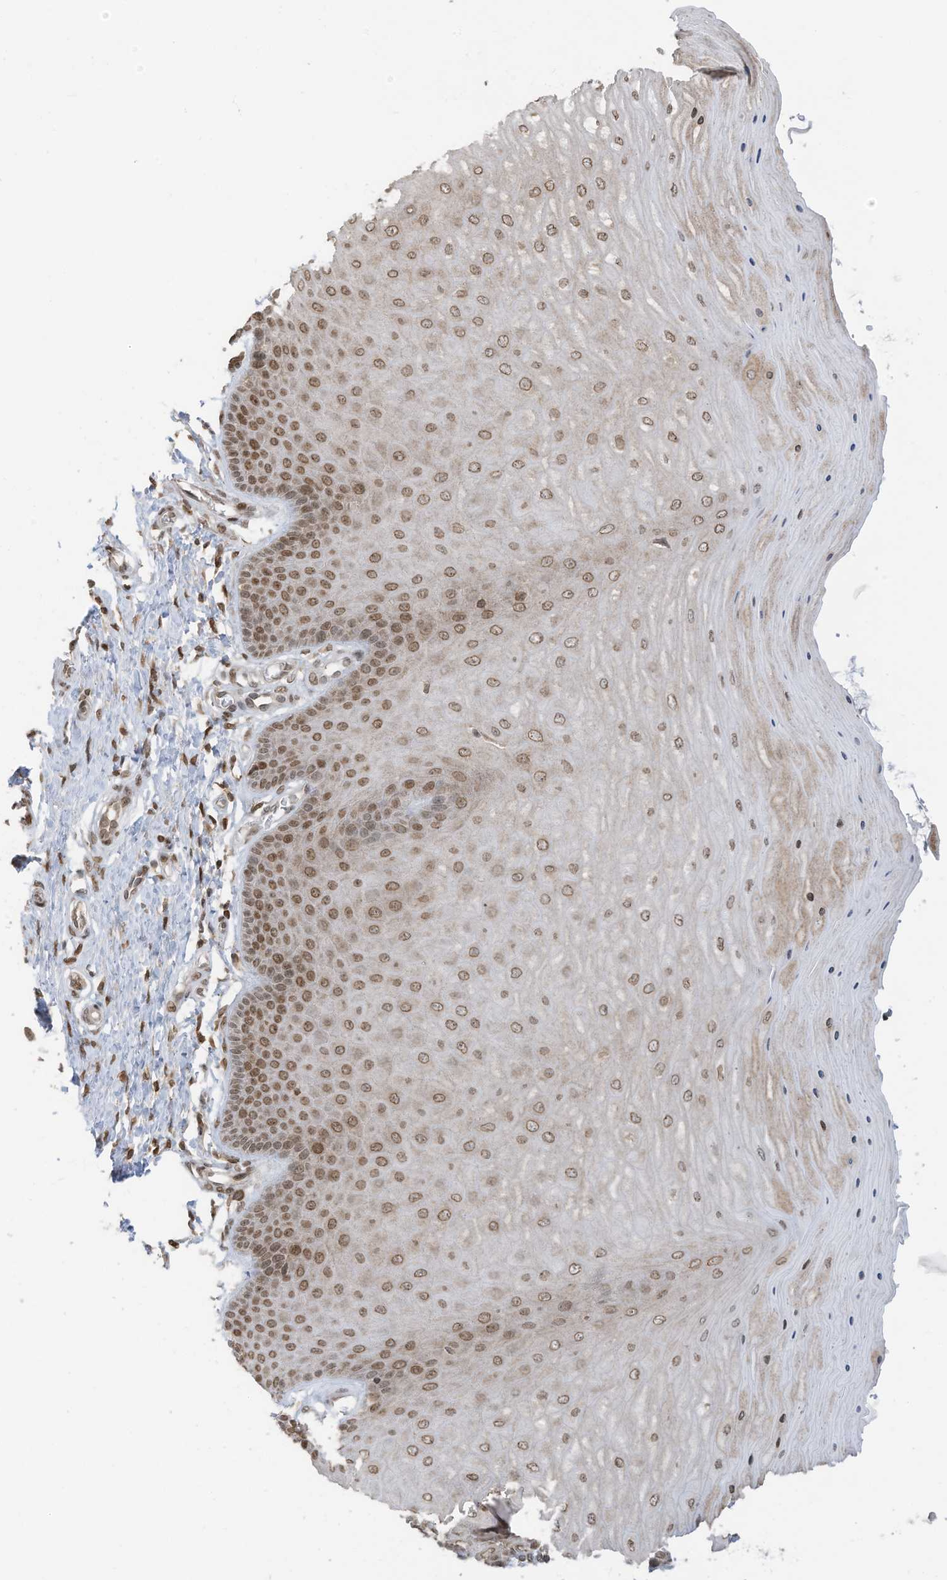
{"staining": {"intensity": "moderate", "quantity": "25%-75%", "location": "nuclear"}, "tissue": "cervix", "cell_type": "Glandular cells", "image_type": "normal", "snomed": [{"axis": "morphology", "description": "Normal tissue, NOS"}, {"axis": "topography", "description": "Cervix"}], "caption": "The photomicrograph shows immunohistochemical staining of unremarkable cervix. There is moderate nuclear staining is present in approximately 25%-75% of glandular cells. (Brightfield microscopy of DAB IHC at high magnification).", "gene": "KPNB1", "patient": {"sex": "female", "age": 55}}